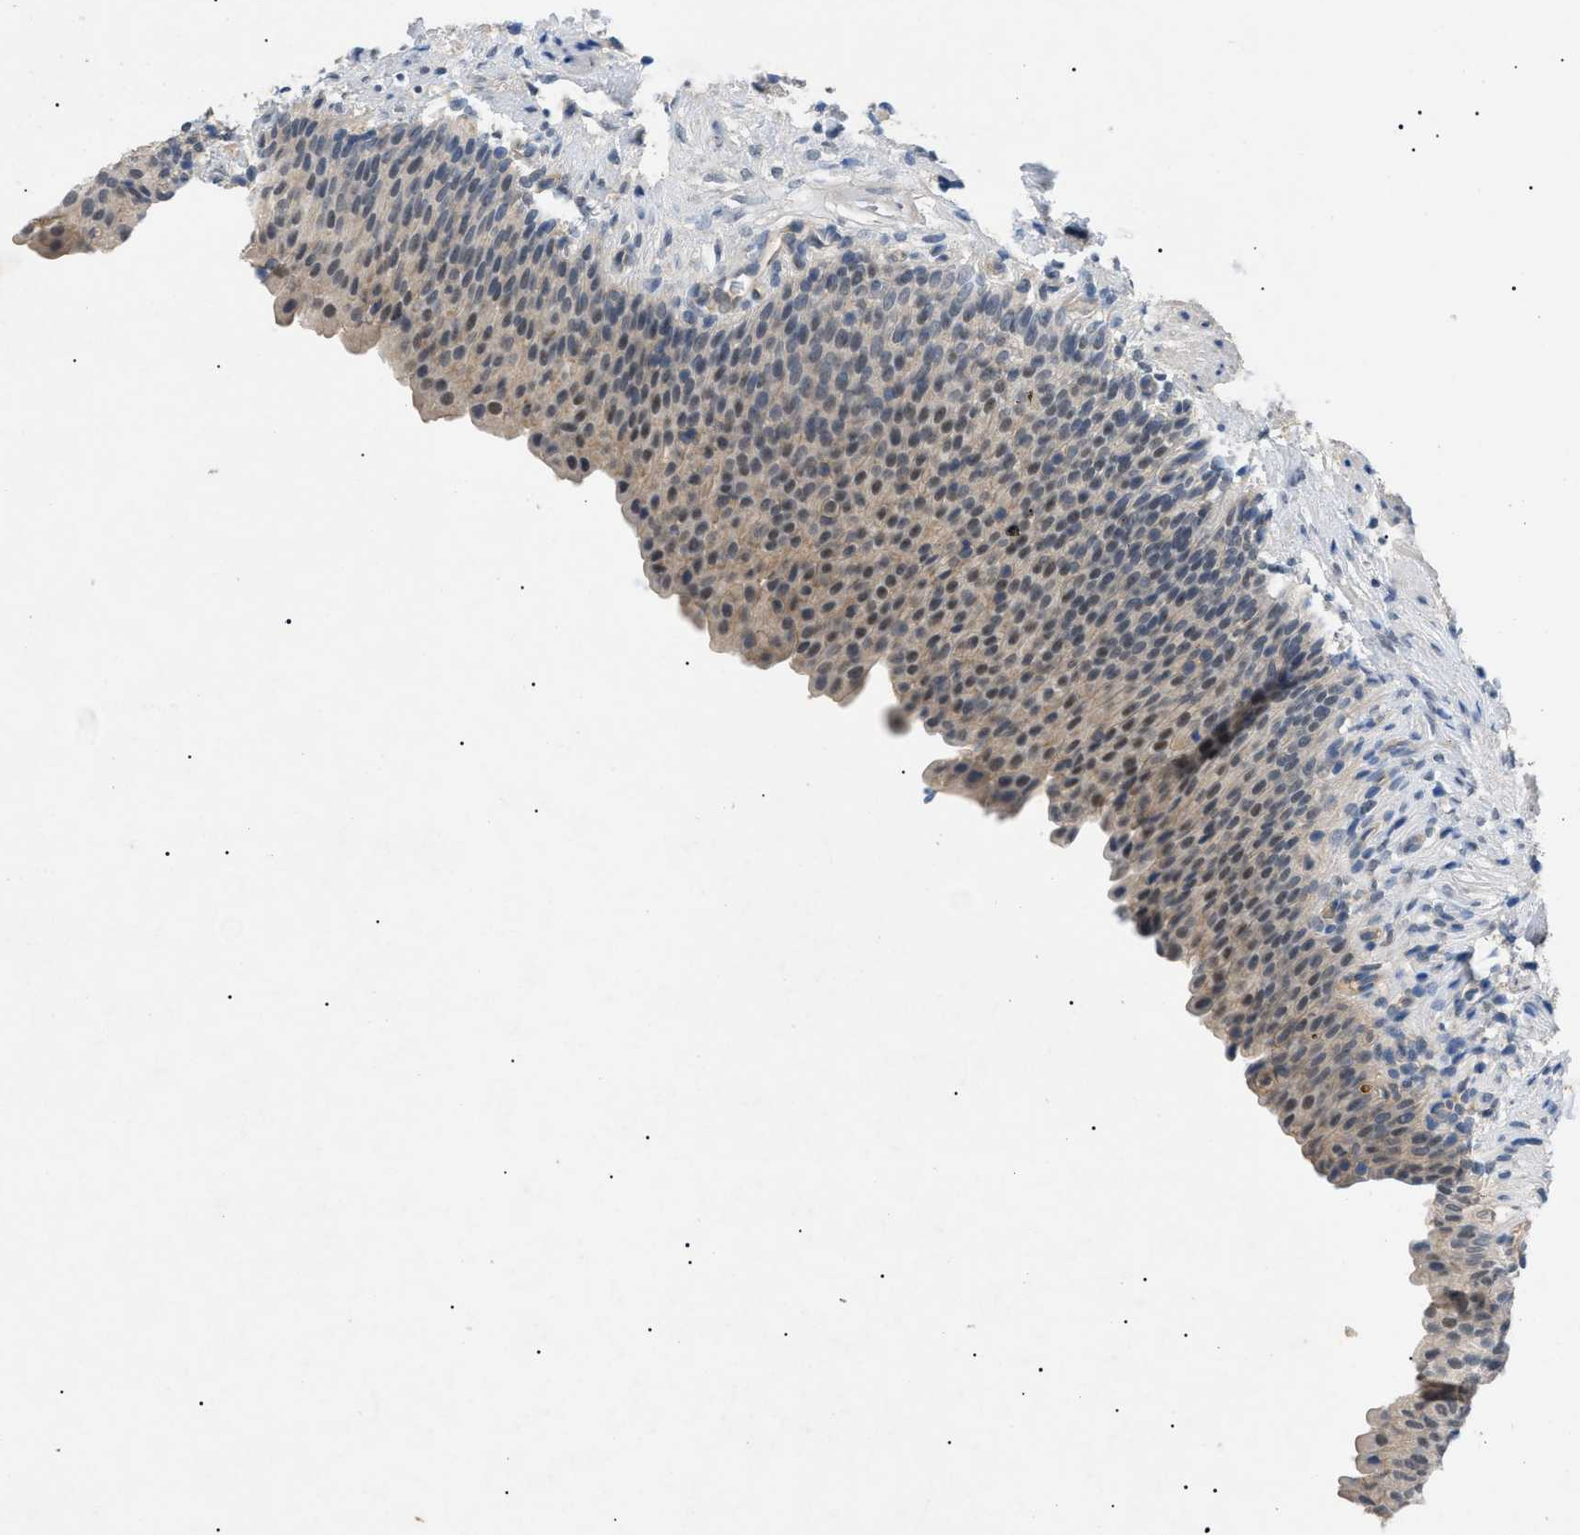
{"staining": {"intensity": "weak", "quantity": ">75%", "location": "cytoplasmic/membranous,nuclear"}, "tissue": "urinary bladder", "cell_type": "Urothelial cells", "image_type": "normal", "snomed": [{"axis": "morphology", "description": "Normal tissue, NOS"}, {"axis": "topography", "description": "Urinary bladder"}], "caption": "Benign urinary bladder was stained to show a protein in brown. There is low levels of weak cytoplasmic/membranous,nuclear expression in about >75% of urothelial cells. The protein is stained brown, and the nuclei are stained in blue (DAB (3,3'-diaminobenzidine) IHC with brightfield microscopy, high magnification).", "gene": "CRCP", "patient": {"sex": "female", "age": 79}}